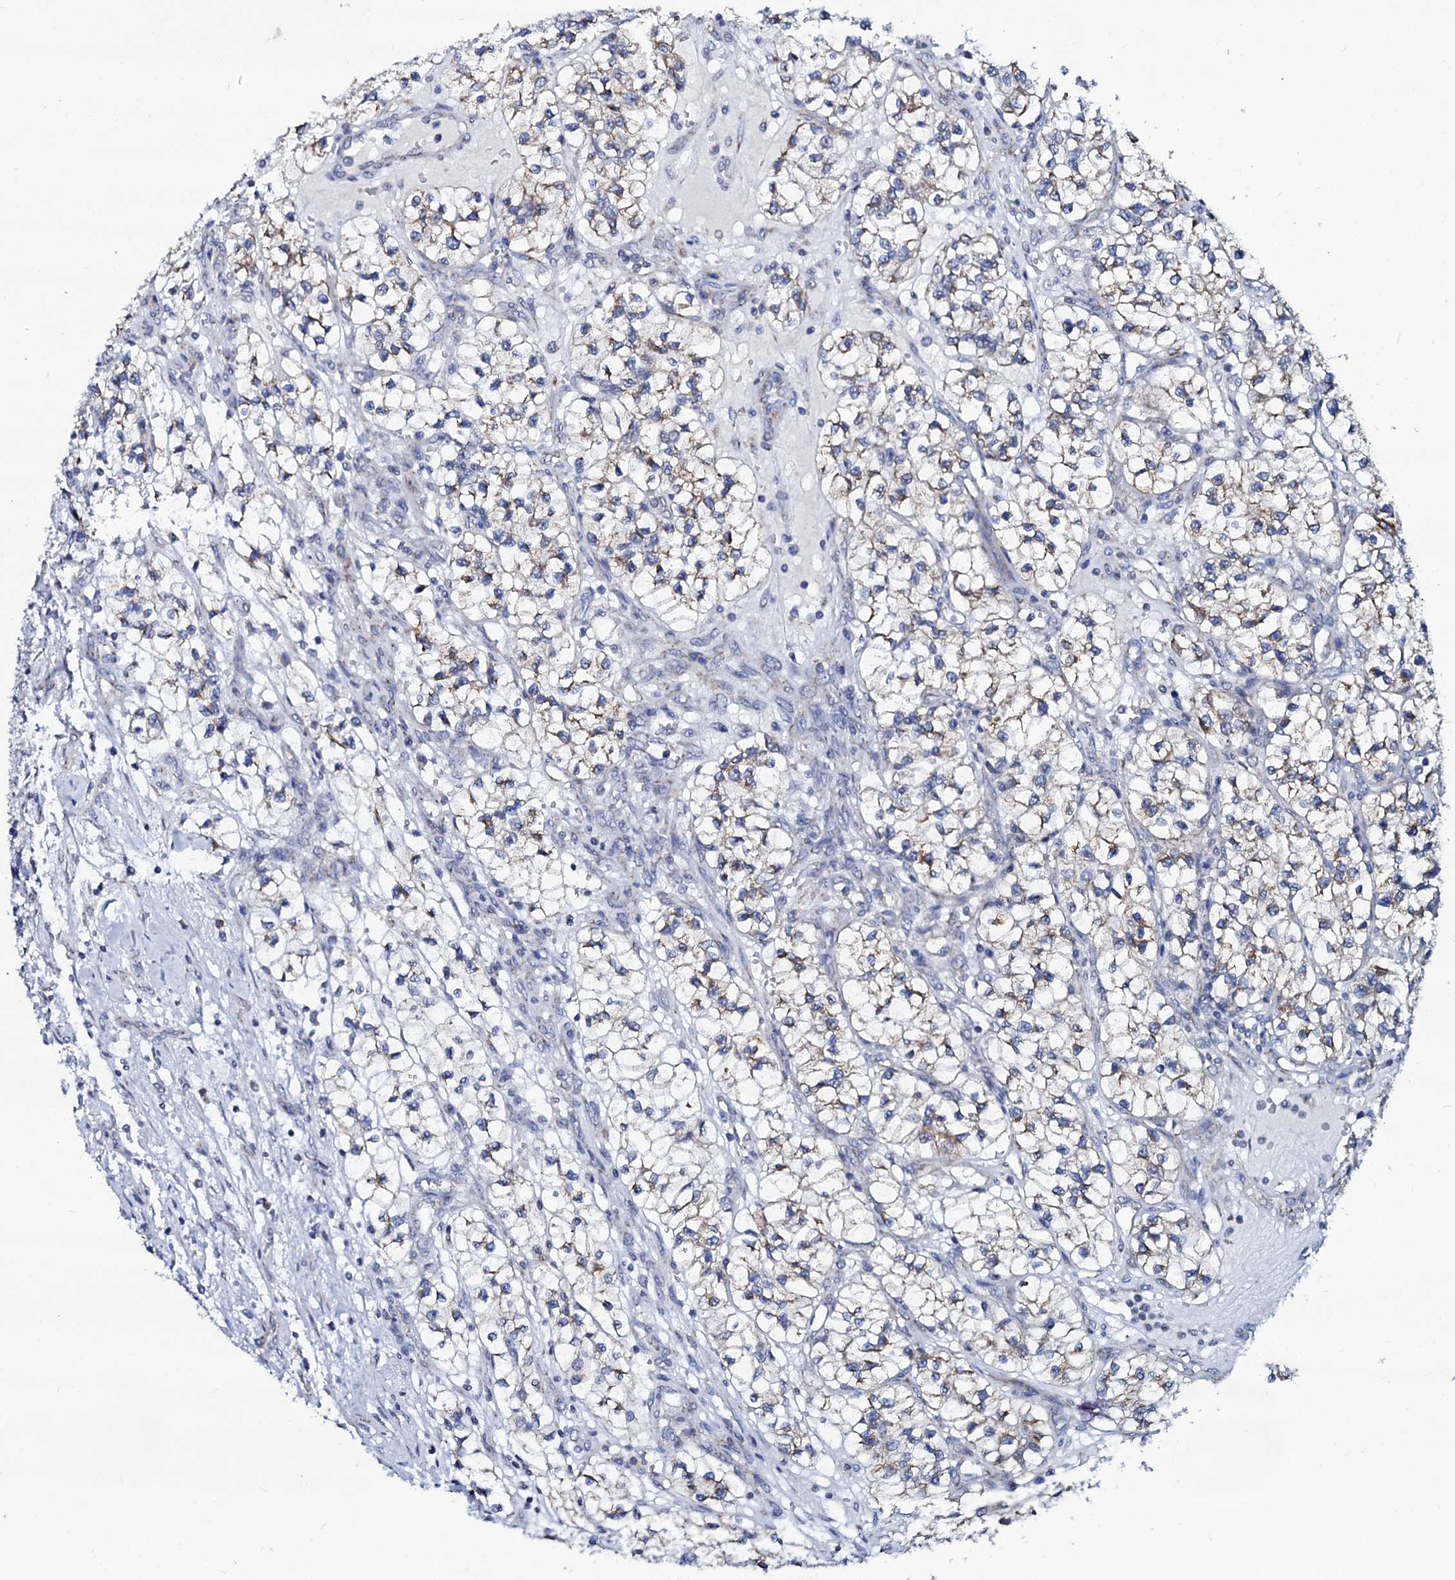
{"staining": {"intensity": "moderate", "quantity": "<25%", "location": "cytoplasmic/membranous"}, "tissue": "renal cancer", "cell_type": "Tumor cells", "image_type": "cancer", "snomed": [{"axis": "morphology", "description": "Adenocarcinoma, NOS"}, {"axis": "topography", "description": "Kidney"}], "caption": "Human renal cancer (adenocarcinoma) stained with a protein marker displays moderate staining in tumor cells.", "gene": "SLC37A4", "patient": {"sex": "female", "age": 57}}